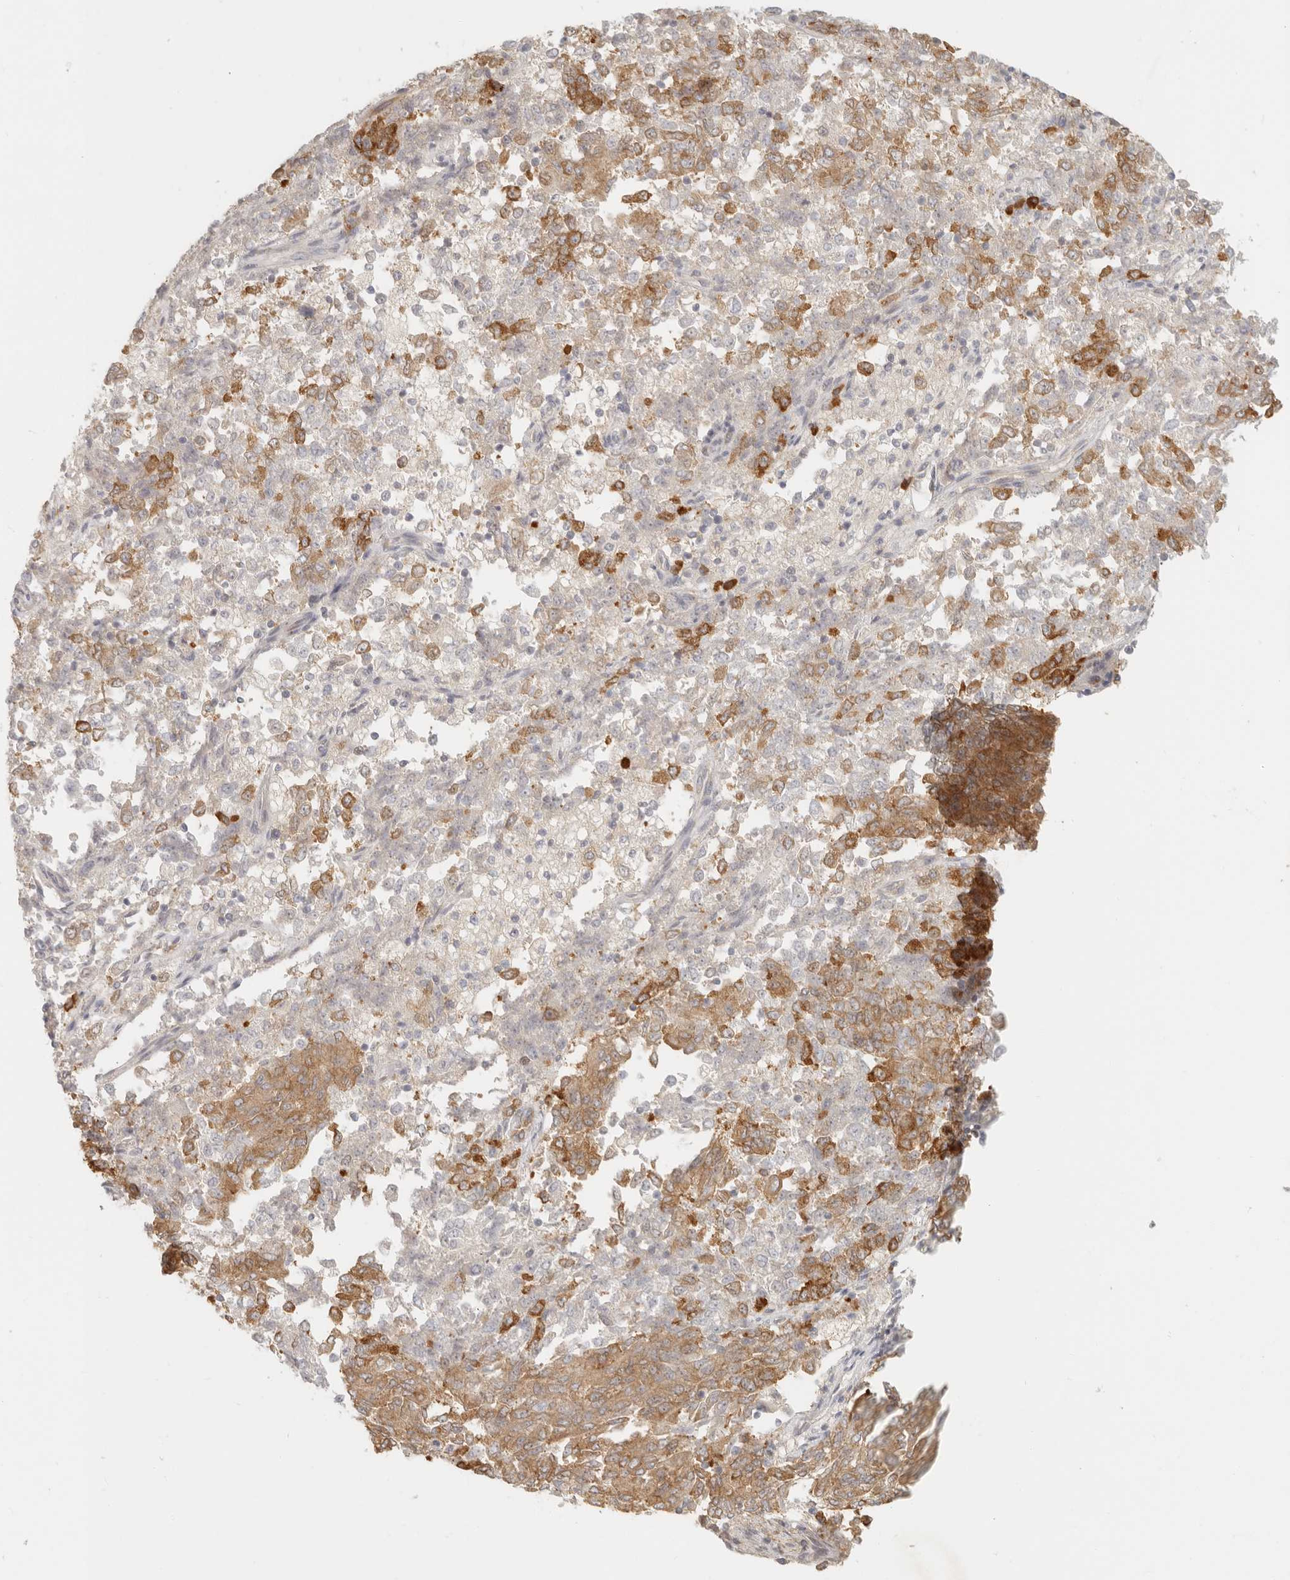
{"staining": {"intensity": "moderate", "quantity": "25%-75%", "location": "cytoplasmic/membranous"}, "tissue": "endometrial cancer", "cell_type": "Tumor cells", "image_type": "cancer", "snomed": [{"axis": "morphology", "description": "Adenocarcinoma, NOS"}, {"axis": "topography", "description": "Endometrium"}], "caption": "Protein staining of endometrial cancer (adenocarcinoma) tissue reveals moderate cytoplasmic/membranous expression in about 25%-75% of tumor cells. (DAB (3,3'-diaminobenzidine) IHC, brown staining for protein, blue staining for nuclei).", "gene": "PABPC4", "patient": {"sex": "female", "age": 80}}